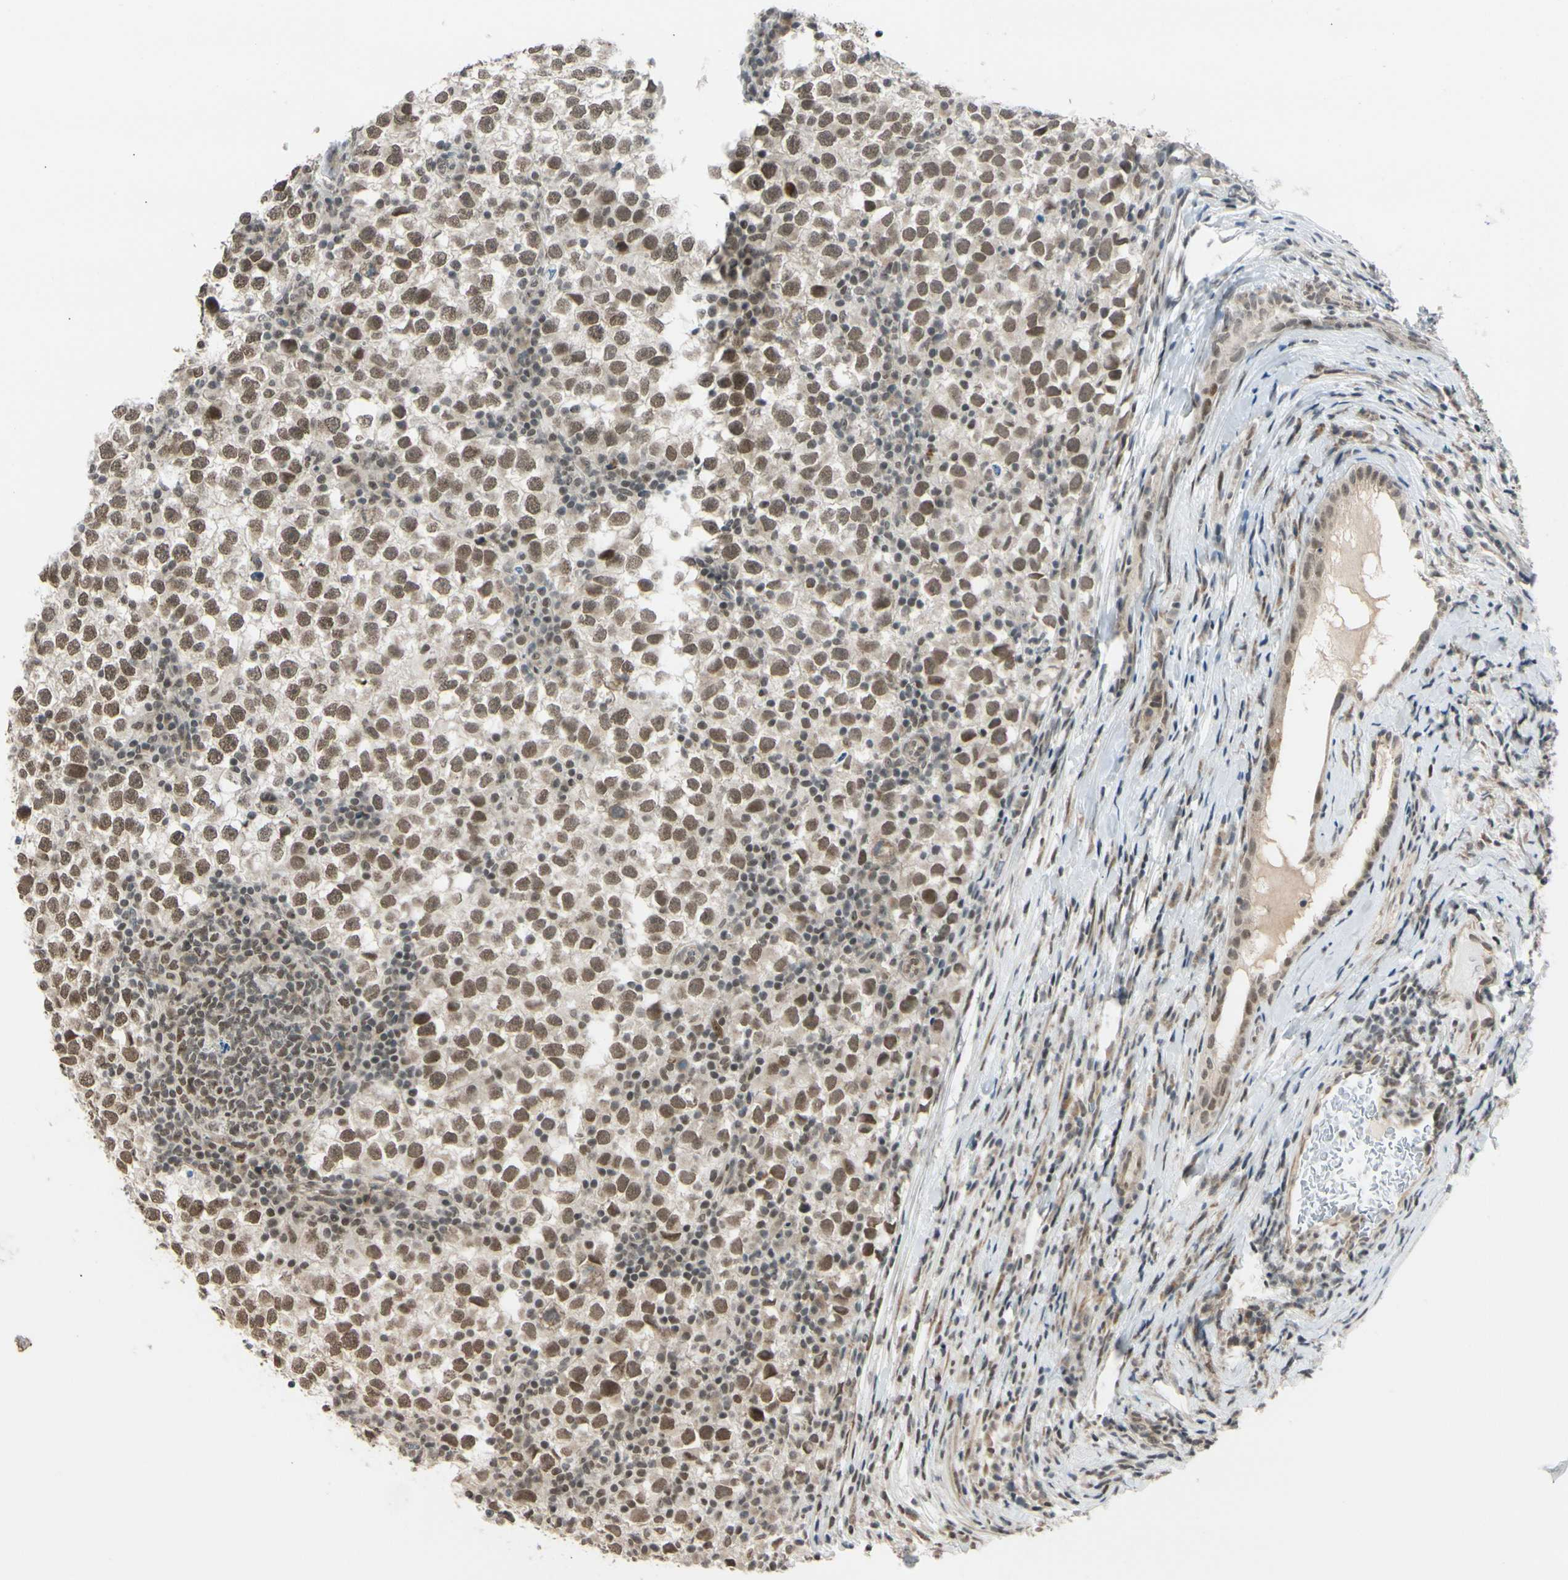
{"staining": {"intensity": "moderate", "quantity": ">75%", "location": "nuclear"}, "tissue": "testis cancer", "cell_type": "Tumor cells", "image_type": "cancer", "snomed": [{"axis": "morphology", "description": "Seminoma, NOS"}, {"axis": "topography", "description": "Testis"}], "caption": "Immunohistochemical staining of human seminoma (testis) shows moderate nuclear protein positivity in about >75% of tumor cells.", "gene": "BRMS1", "patient": {"sex": "male", "age": 65}}